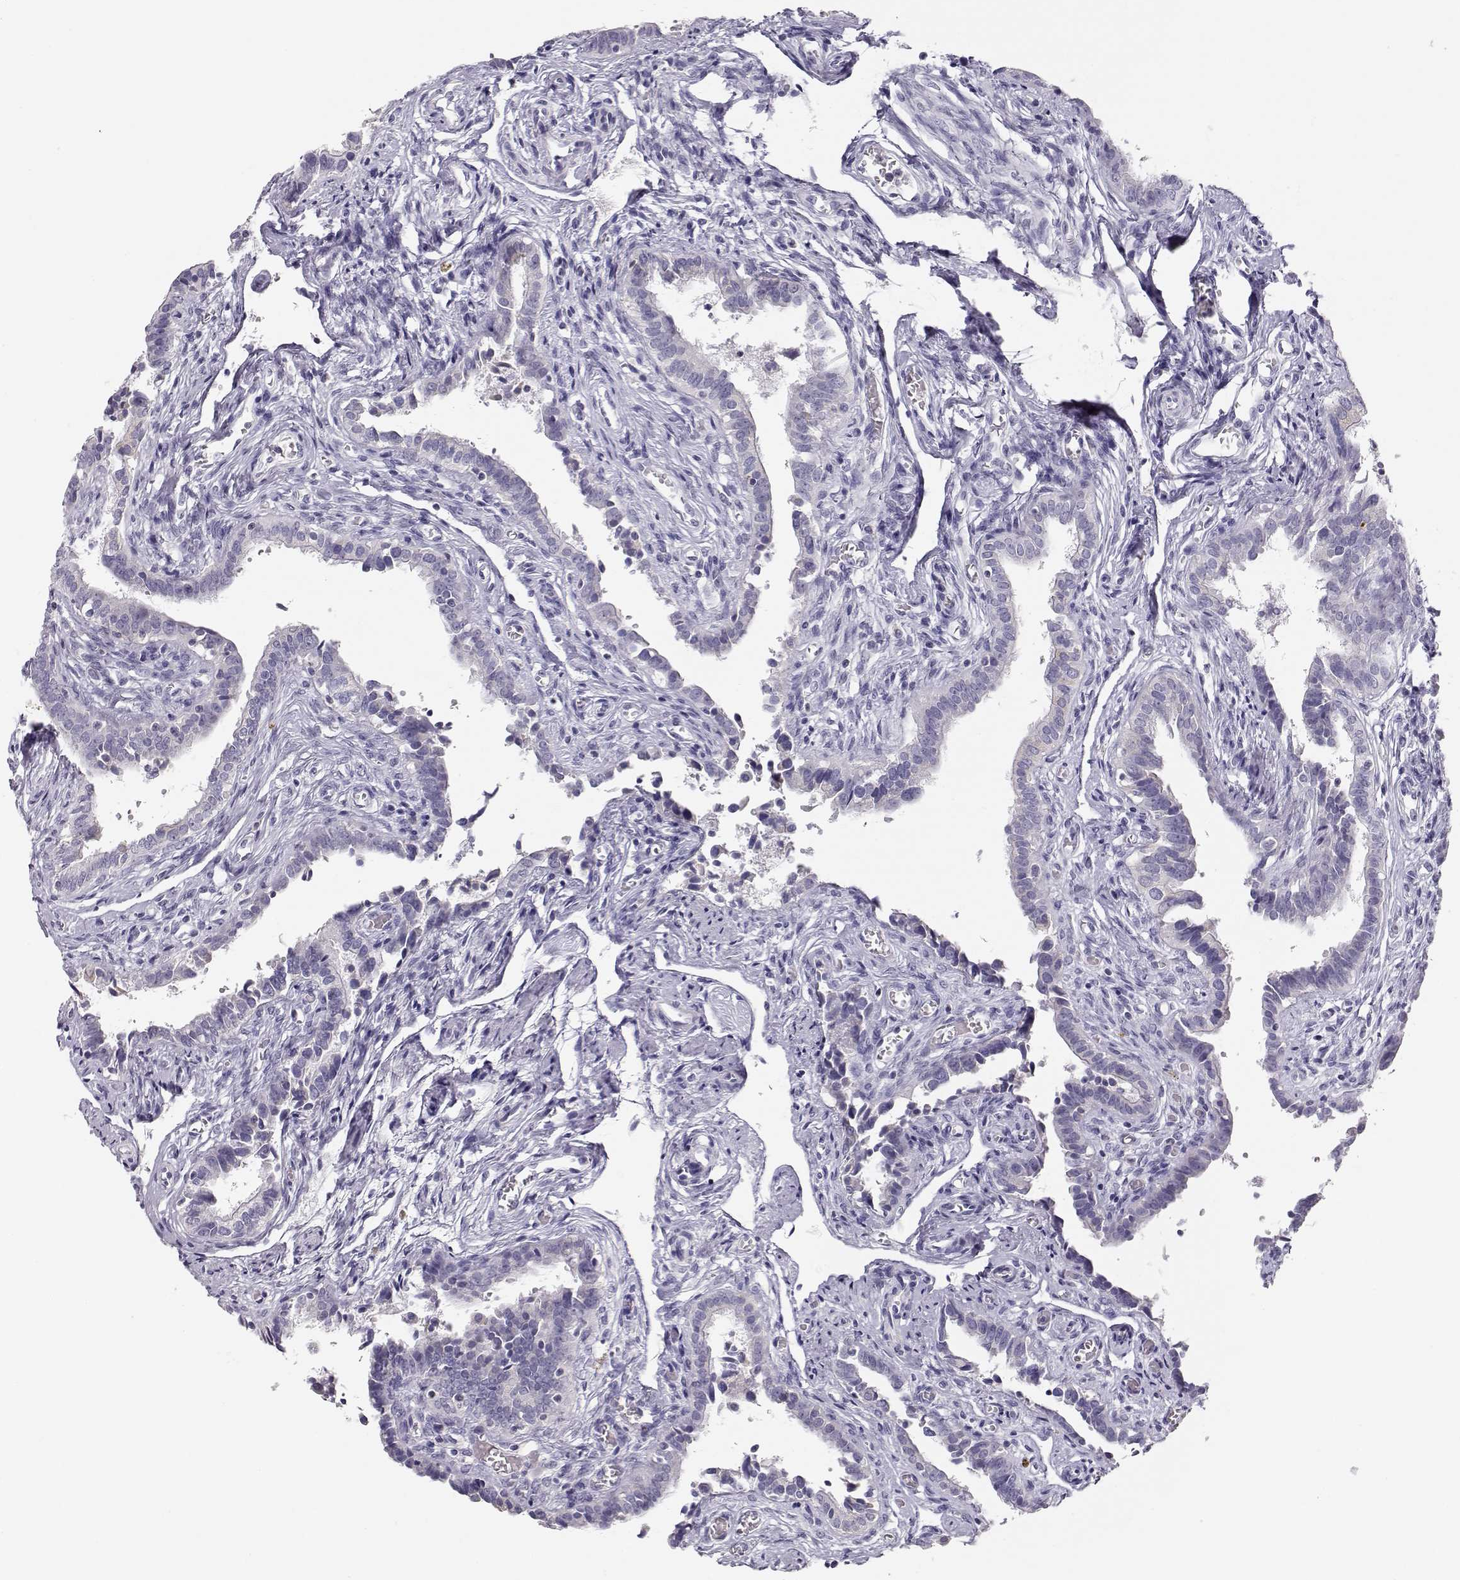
{"staining": {"intensity": "negative", "quantity": "none", "location": "none"}, "tissue": "fallopian tube", "cell_type": "Glandular cells", "image_type": "normal", "snomed": [{"axis": "morphology", "description": "Normal tissue, NOS"}, {"axis": "morphology", "description": "Carcinoma, endometroid"}, {"axis": "topography", "description": "Fallopian tube"}, {"axis": "topography", "description": "Ovary"}], "caption": "Micrograph shows no protein expression in glandular cells of benign fallopian tube.", "gene": "FAM166A", "patient": {"sex": "female", "age": 42}}